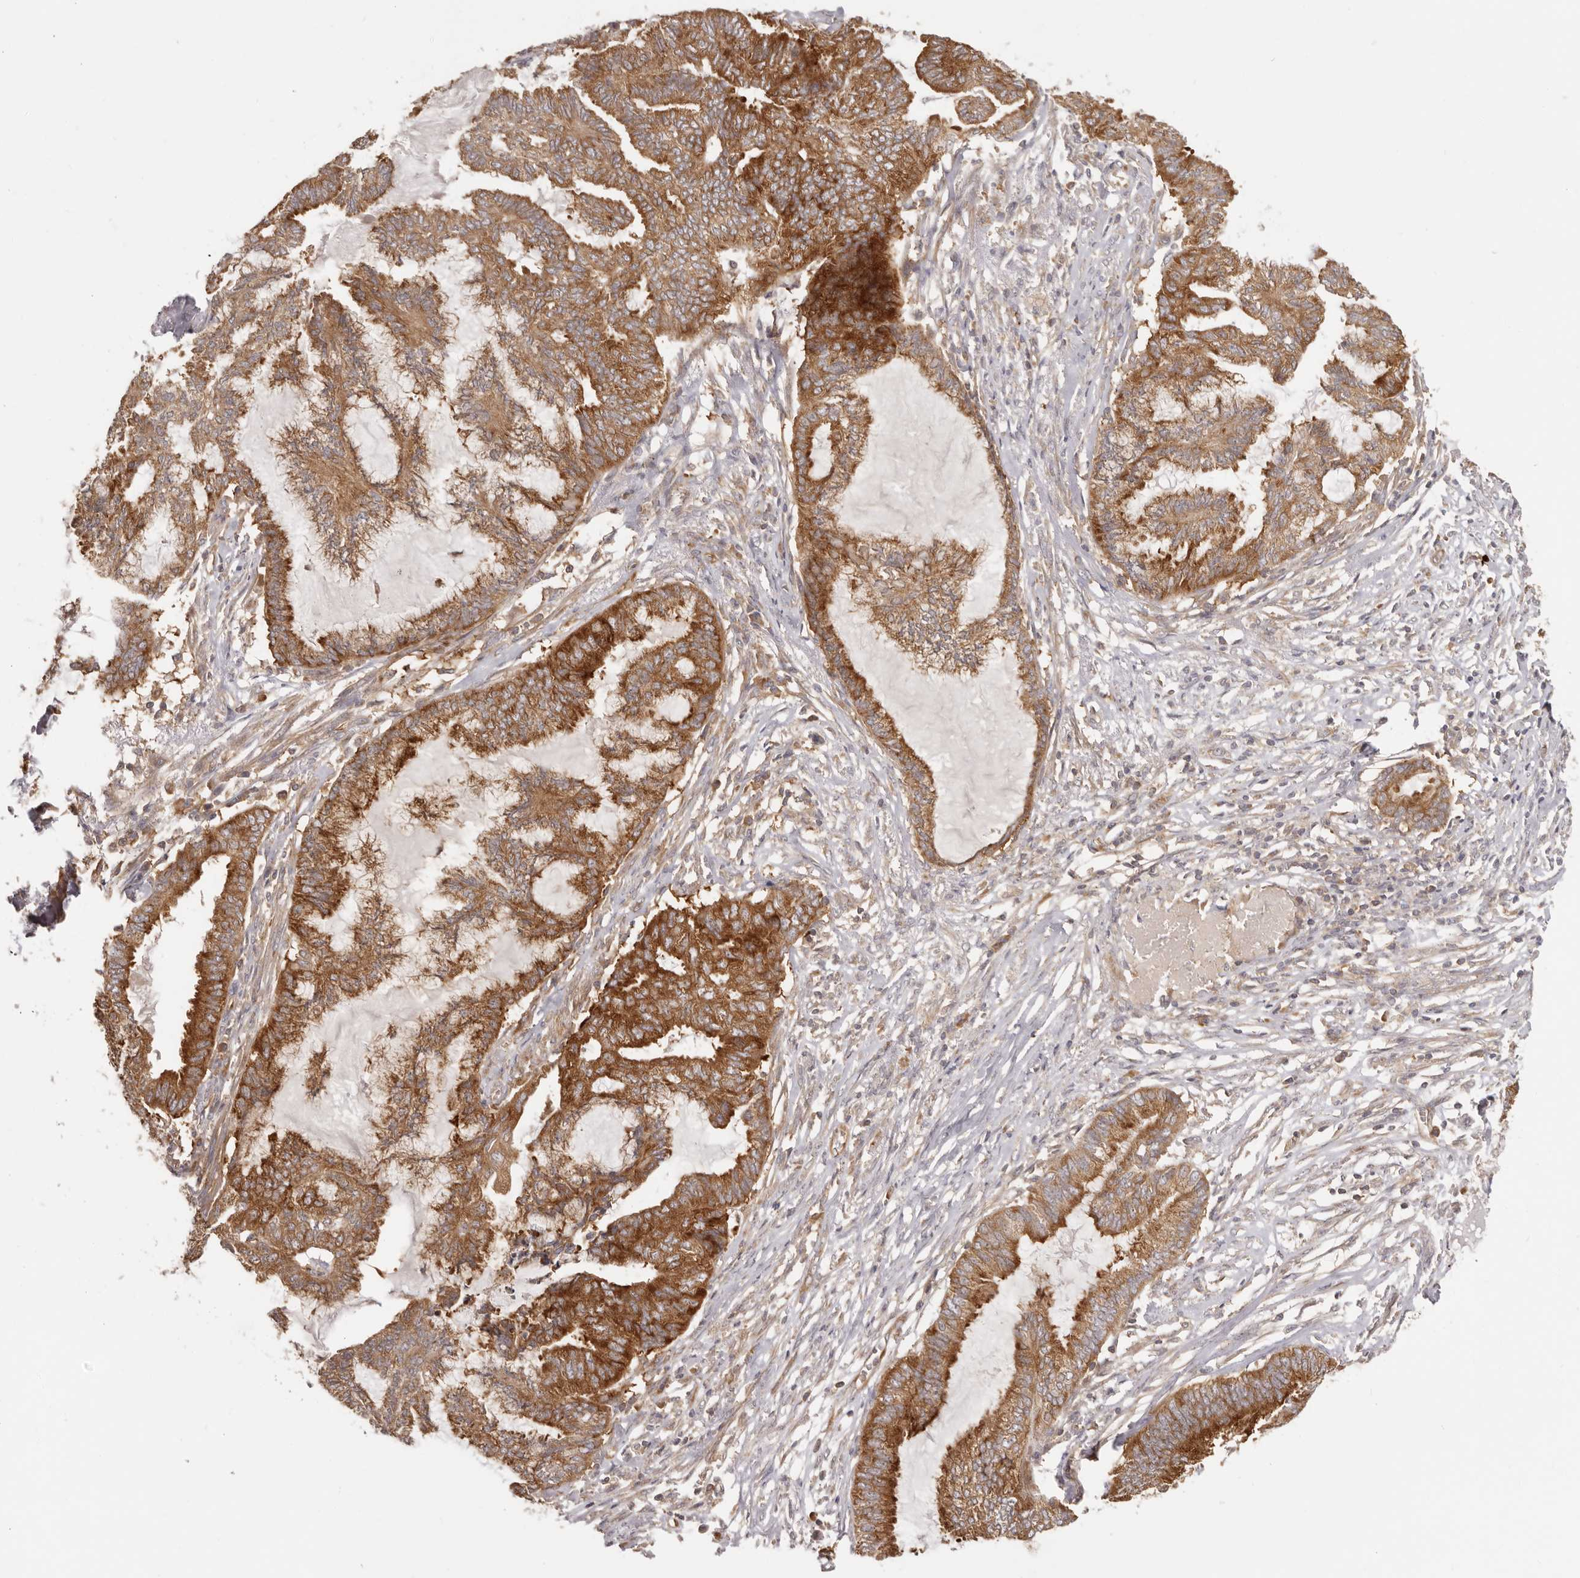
{"staining": {"intensity": "strong", "quantity": ">75%", "location": "cytoplasmic/membranous"}, "tissue": "endometrial cancer", "cell_type": "Tumor cells", "image_type": "cancer", "snomed": [{"axis": "morphology", "description": "Adenocarcinoma, NOS"}, {"axis": "topography", "description": "Endometrium"}], "caption": "Adenocarcinoma (endometrial) stained for a protein (brown) displays strong cytoplasmic/membranous positive staining in about >75% of tumor cells.", "gene": "EEF1E1", "patient": {"sex": "female", "age": 86}}